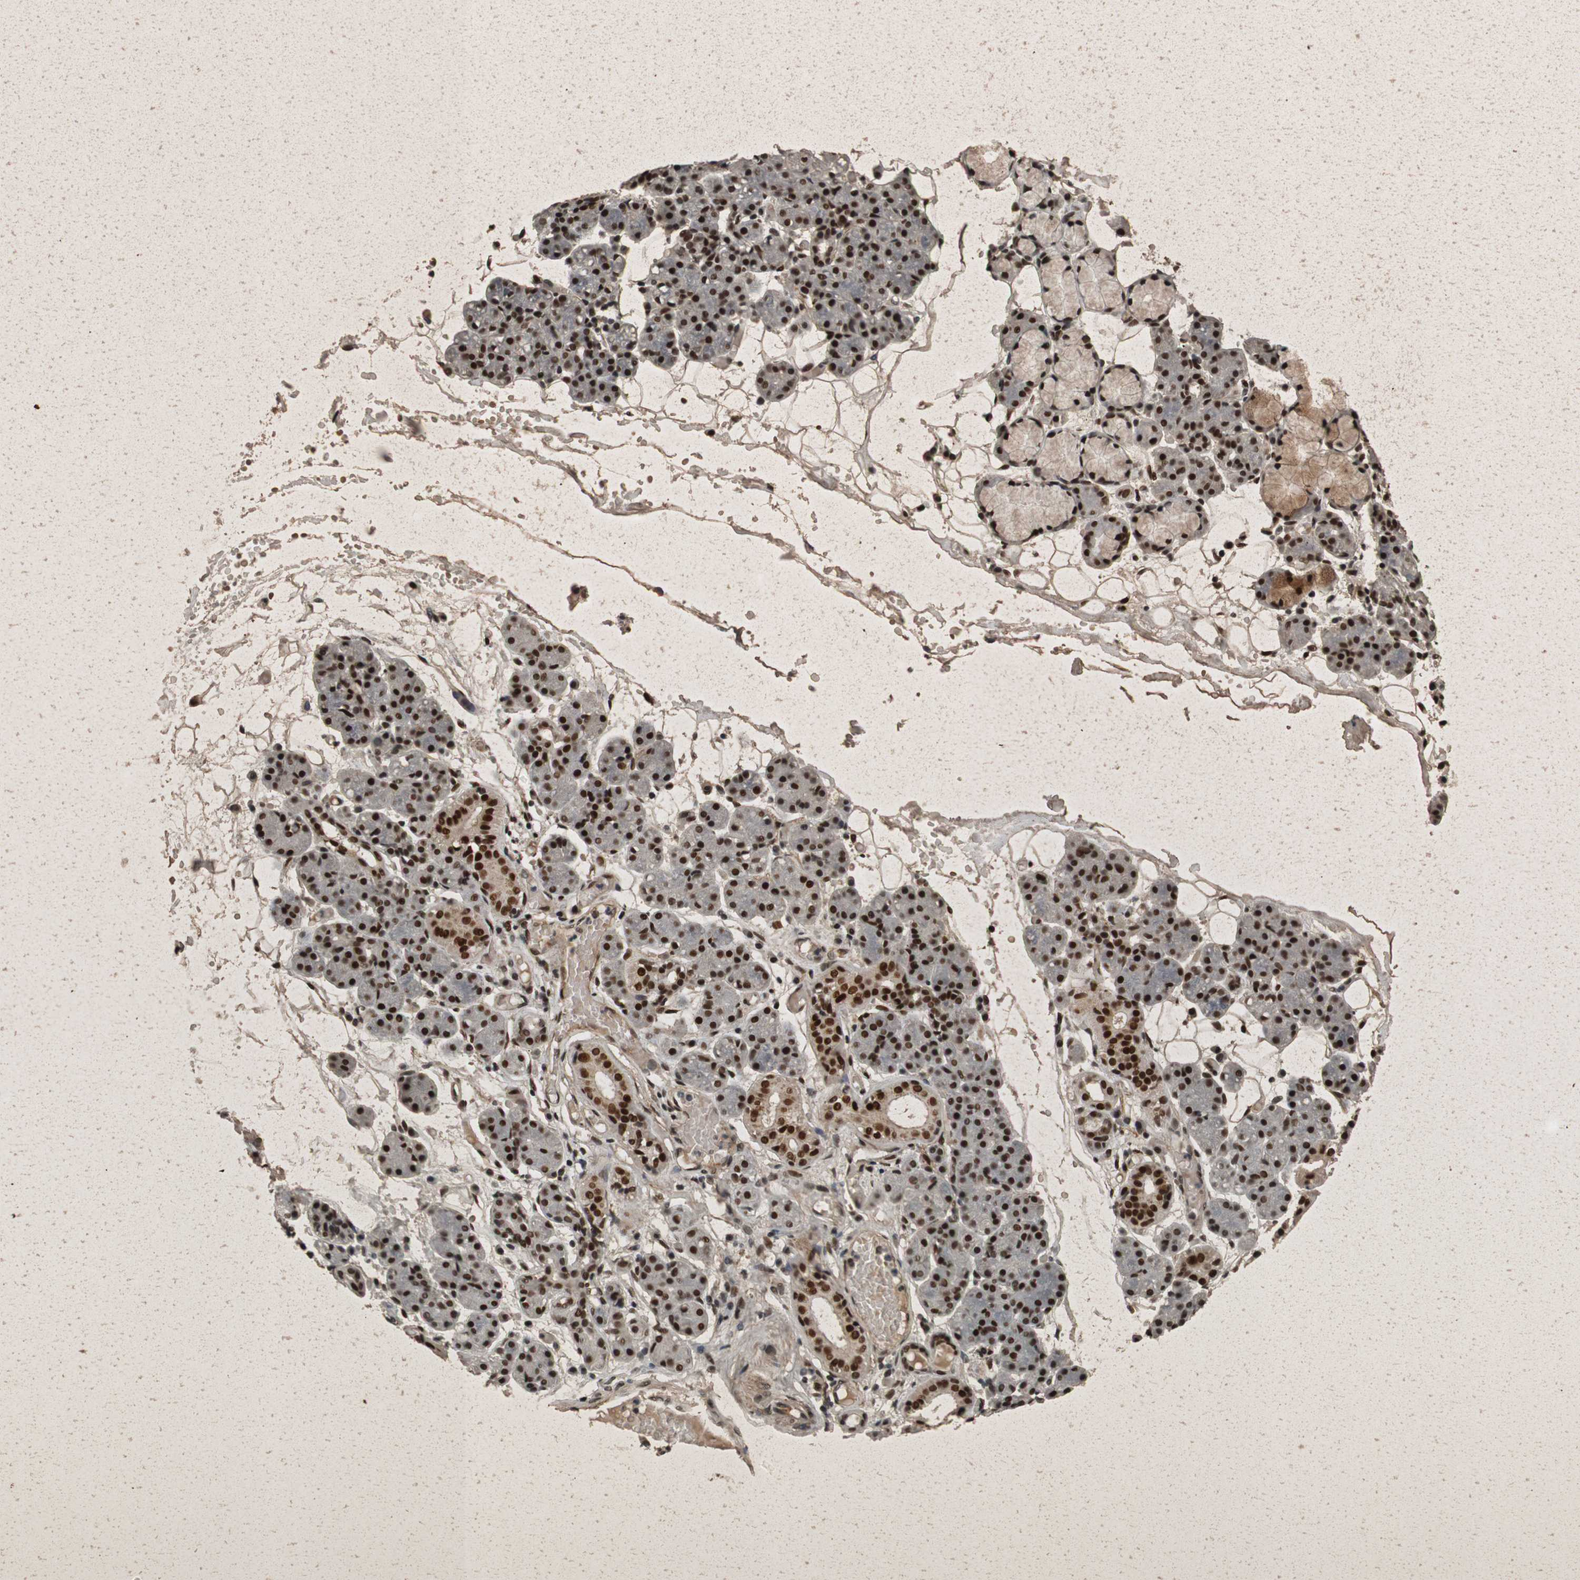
{"staining": {"intensity": "strong", "quantity": ">75%", "location": "cytoplasmic/membranous,nuclear"}, "tissue": "salivary gland", "cell_type": "Glandular cells", "image_type": "normal", "snomed": [{"axis": "morphology", "description": "Normal tissue, NOS"}, {"axis": "topography", "description": "Salivary gland"}], "caption": "High-power microscopy captured an IHC image of benign salivary gland, revealing strong cytoplasmic/membranous,nuclear positivity in about >75% of glandular cells. The protein of interest is shown in brown color, while the nuclei are stained blue.", "gene": "HEXIM1", "patient": {"sex": "male", "age": 63}}